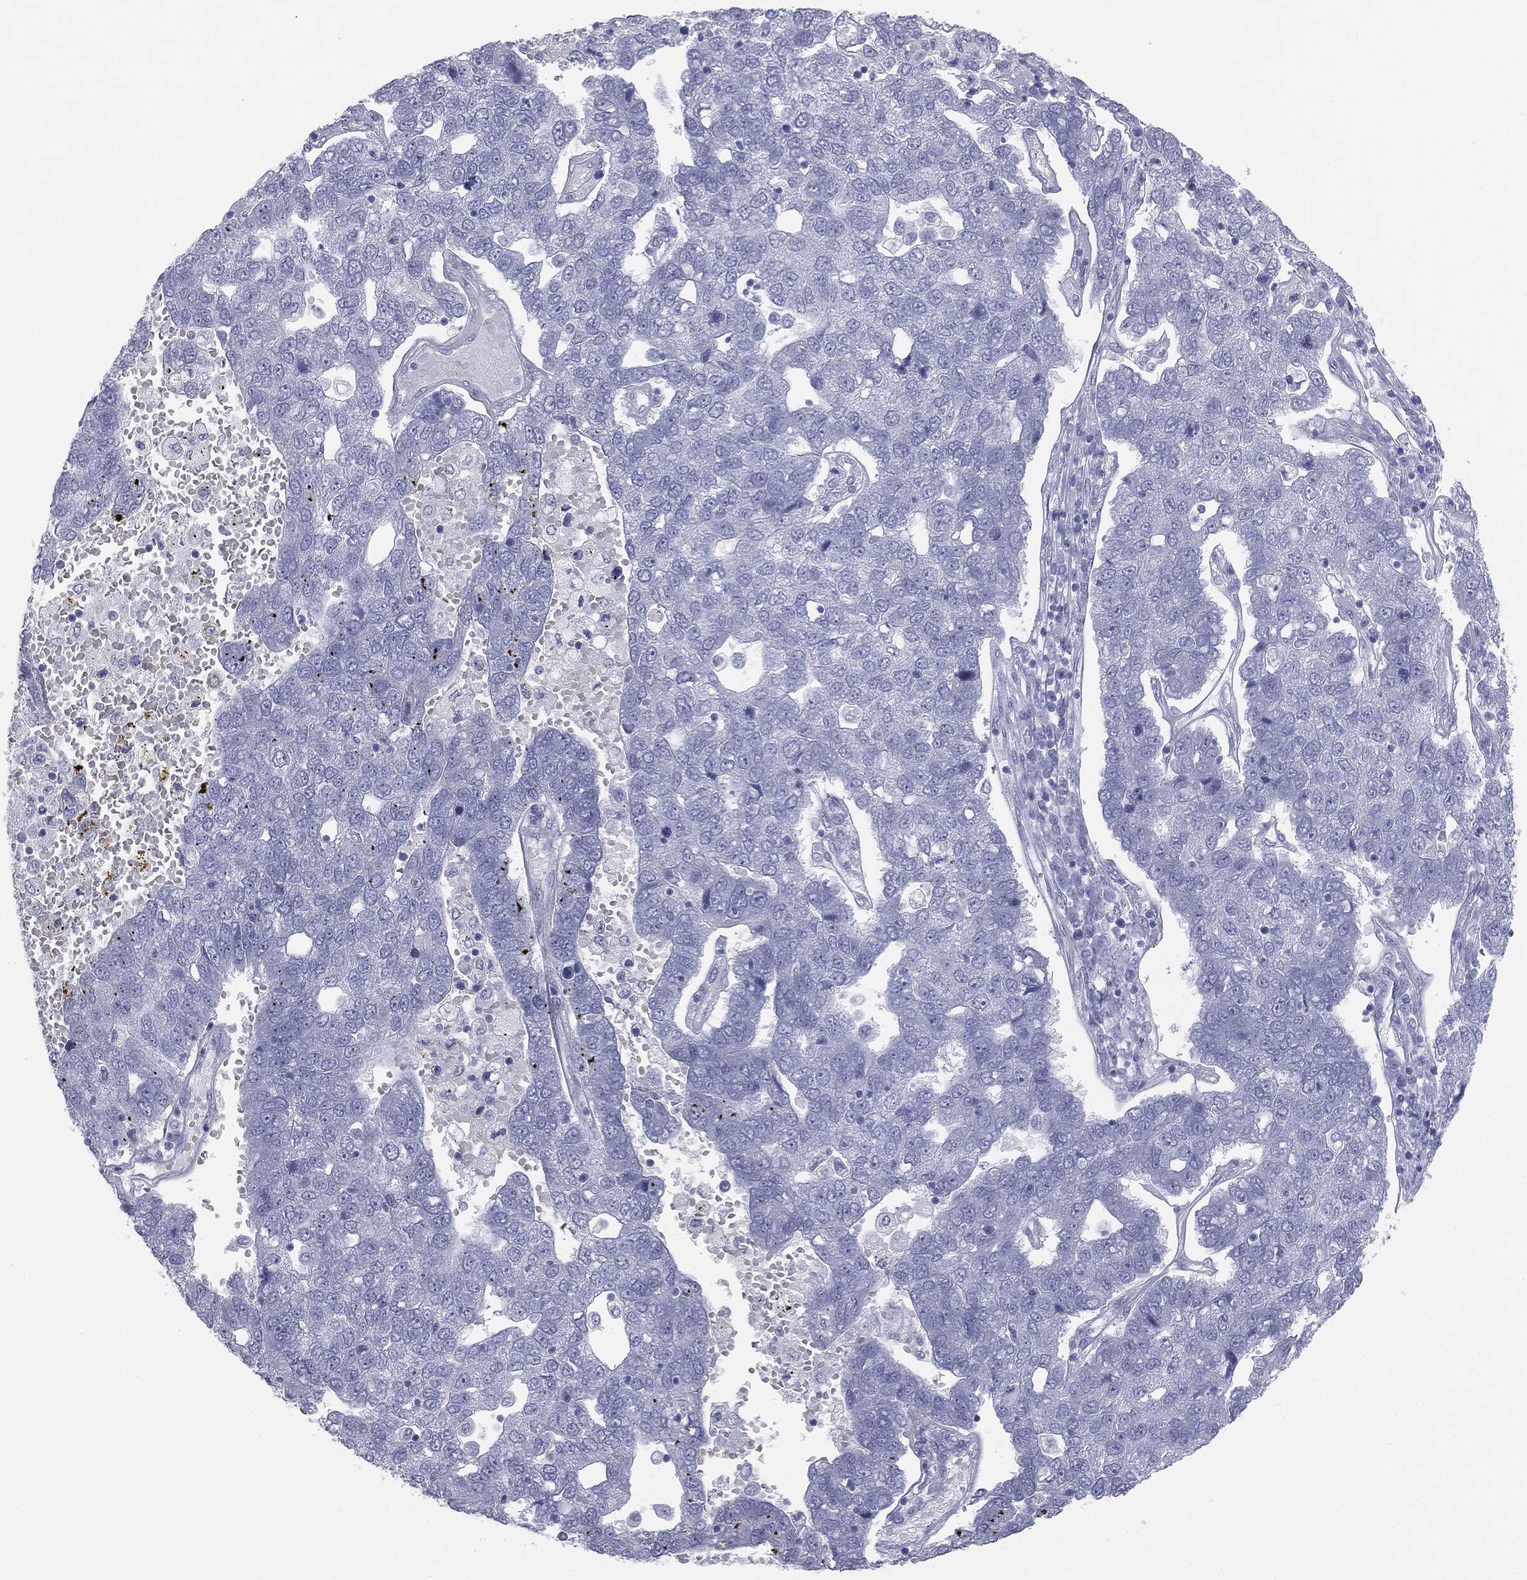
{"staining": {"intensity": "negative", "quantity": "none", "location": "none"}, "tissue": "pancreatic cancer", "cell_type": "Tumor cells", "image_type": "cancer", "snomed": [{"axis": "morphology", "description": "Adenocarcinoma, NOS"}, {"axis": "topography", "description": "Pancreas"}], "caption": "This is a micrograph of immunohistochemistry staining of pancreatic adenocarcinoma, which shows no positivity in tumor cells.", "gene": "TPO", "patient": {"sex": "female", "age": 61}}